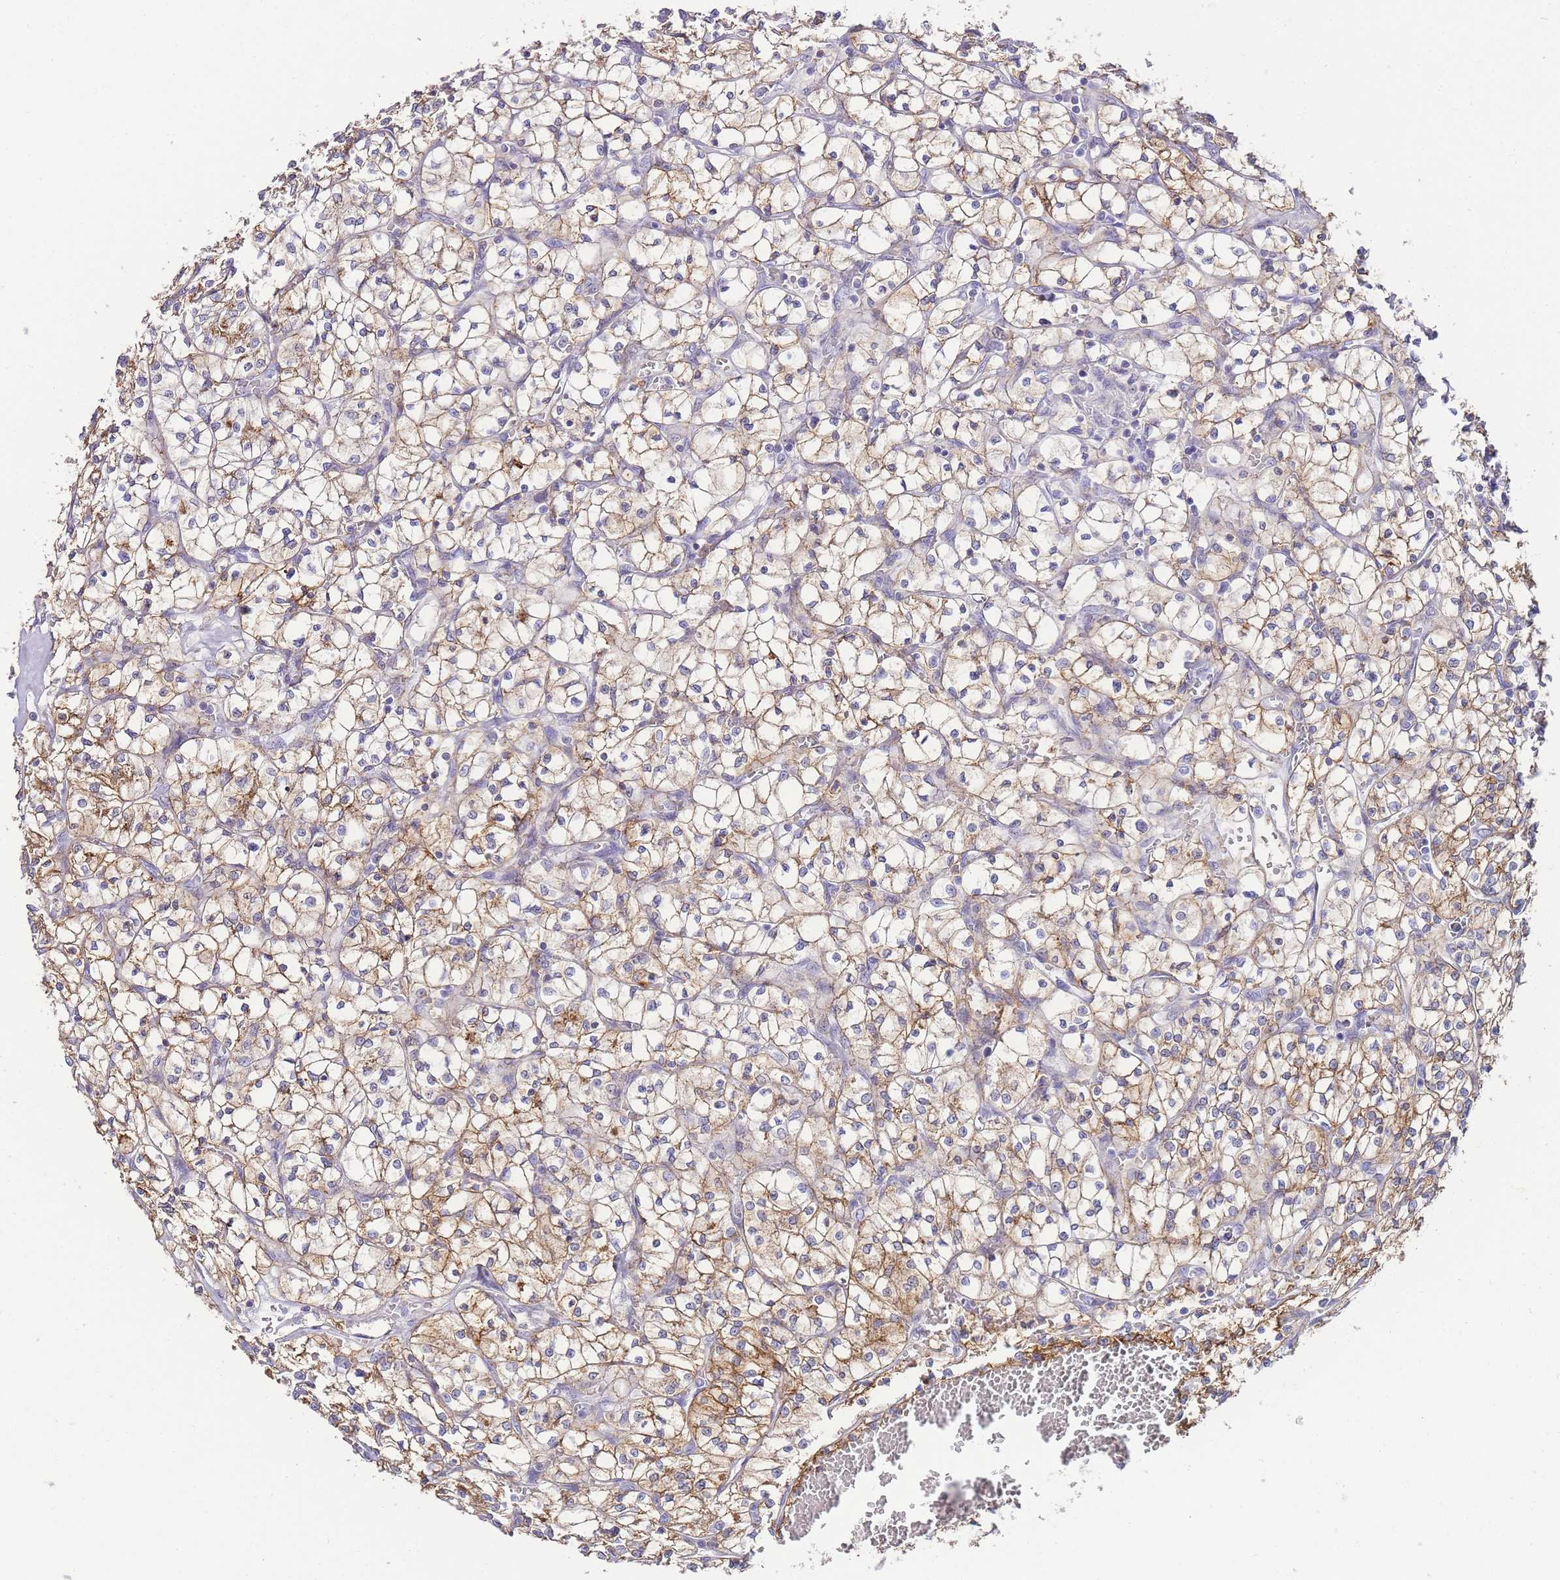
{"staining": {"intensity": "moderate", "quantity": "25%-75%", "location": "cytoplasmic/membranous"}, "tissue": "renal cancer", "cell_type": "Tumor cells", "image_type": "cancer", "snomed": [{"axis": "morphology", "description": "Adenocarcinoma, NOS"}, {"axis": "topography", "description": "Kidney"}], "caption": "Approximately 25%-75% of tumor cells in human renal cancer (adenocarcinoma) reveal moderate cytoplasmic/membranous protein positivity as visualized by brown immunohistochemical staining.", "gene": "DPP4", "patient": {"sex": "female", "age": 64}}